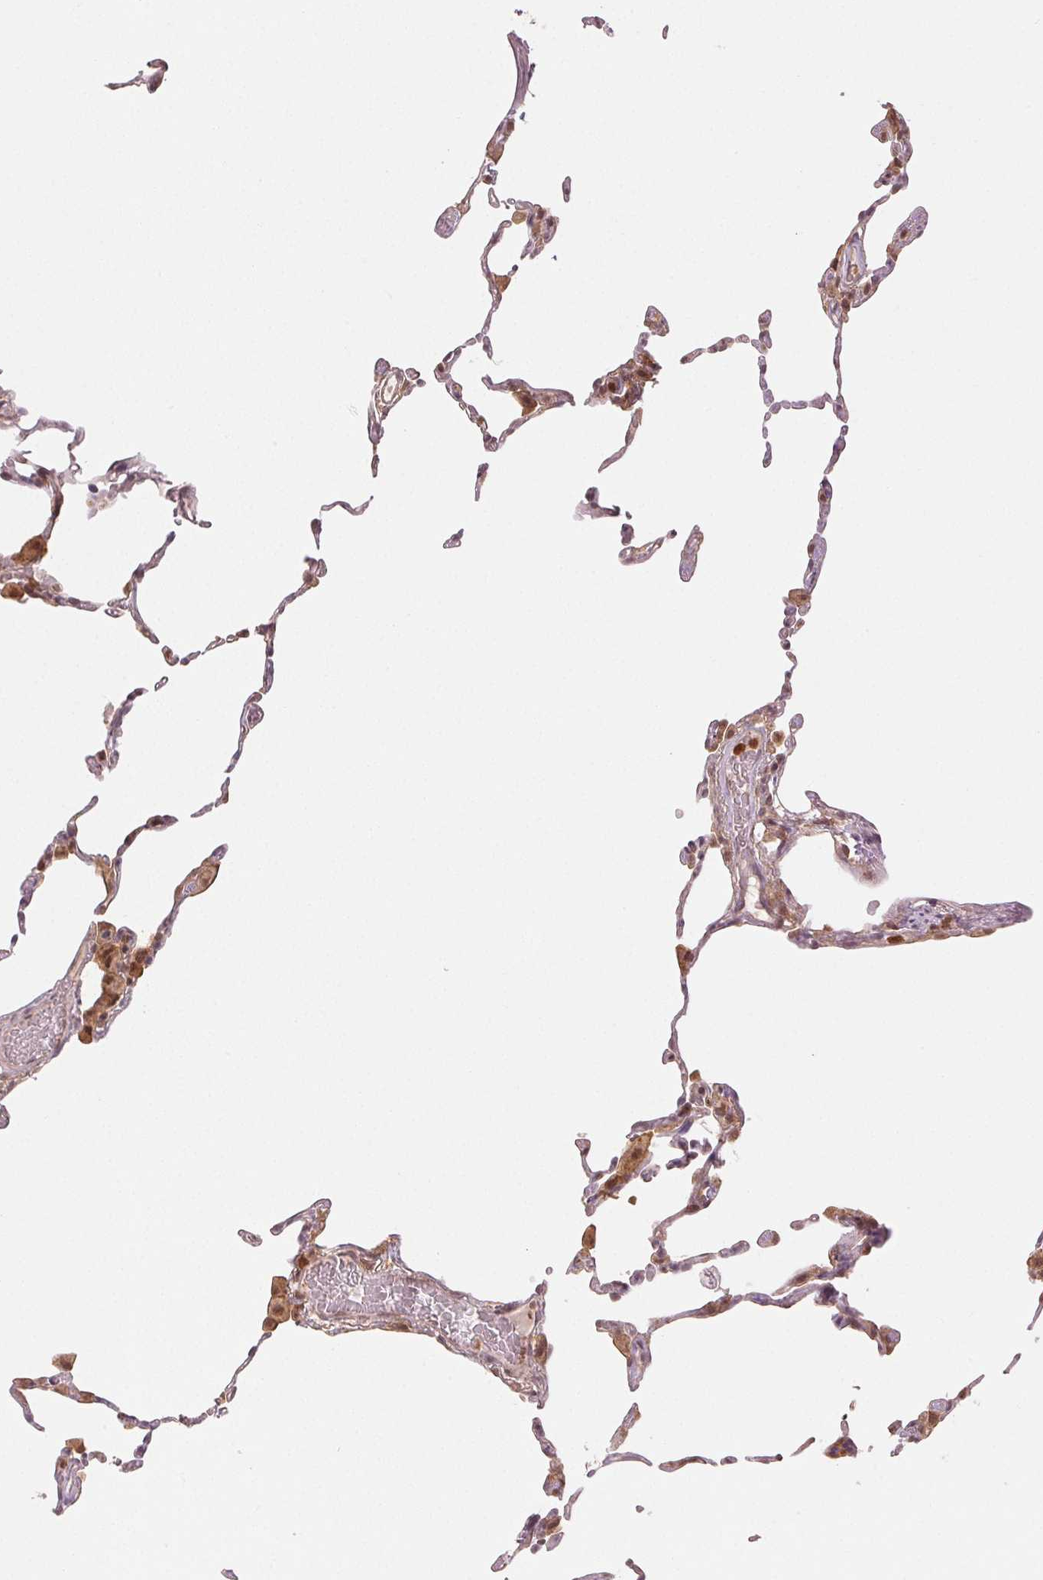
{"staining": {"intensity": "weak", "quantity": "25%-75%", "location": "cytoplasmic/membranous,nuclear"}, "tissue": "lung", "cell_type": "Alveolar cells", "image_type": "normal", "snomed": [{"axis": "morphology", "description": "Normal tissue, NOS"}, {"axis": "topography", "description": "Lung"}], "caption": "Protein expression analysis of benign lung reveals weak cytoplasmic/membranous,nuclear positivity in about 25%-75% of alveolar cells.", "gene": "MAPK14", "patient": {"sex": "female", "age": 57}}